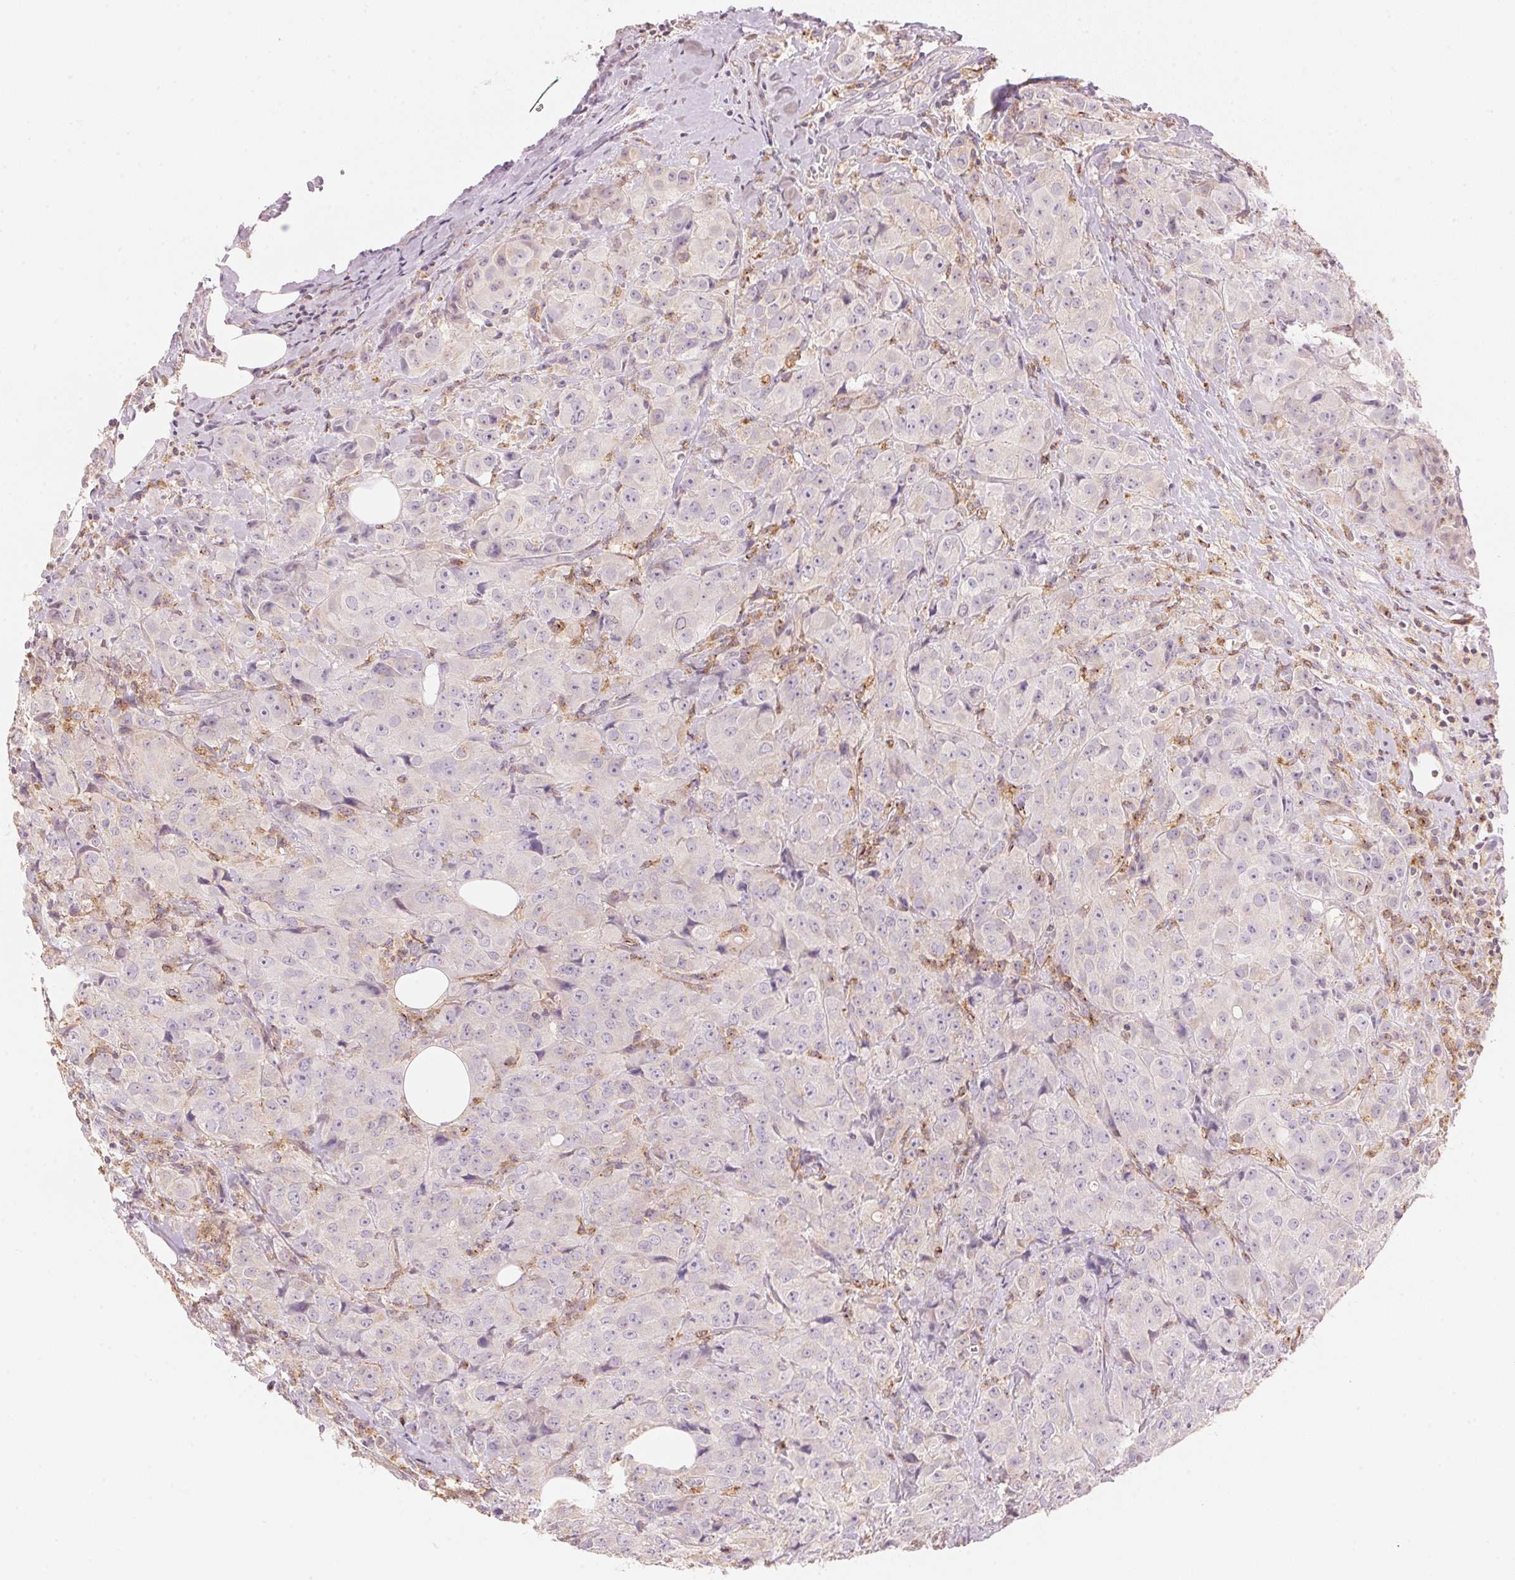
{"staining": {"intensity": "negative", "quantity": "none", "location": "none"}, "tissue": "breast cancer", "cell_type": "Tumor cells", "image_type": "cancer", "snomed": [{"axis": "morphology", "description": "Normal tissue, NOS"}, {"axis": "morphology", "description": "Duct carcinoma"}, {"axis": "topography", "description": "Breast"}], "caption": "Tumor cells show no significant staining in infiltrating ductal carcinoma (breast). (DAB IHC, high magnification).", "gene": "HOXB13", "patient": {"sex": "female", "age": 43}}